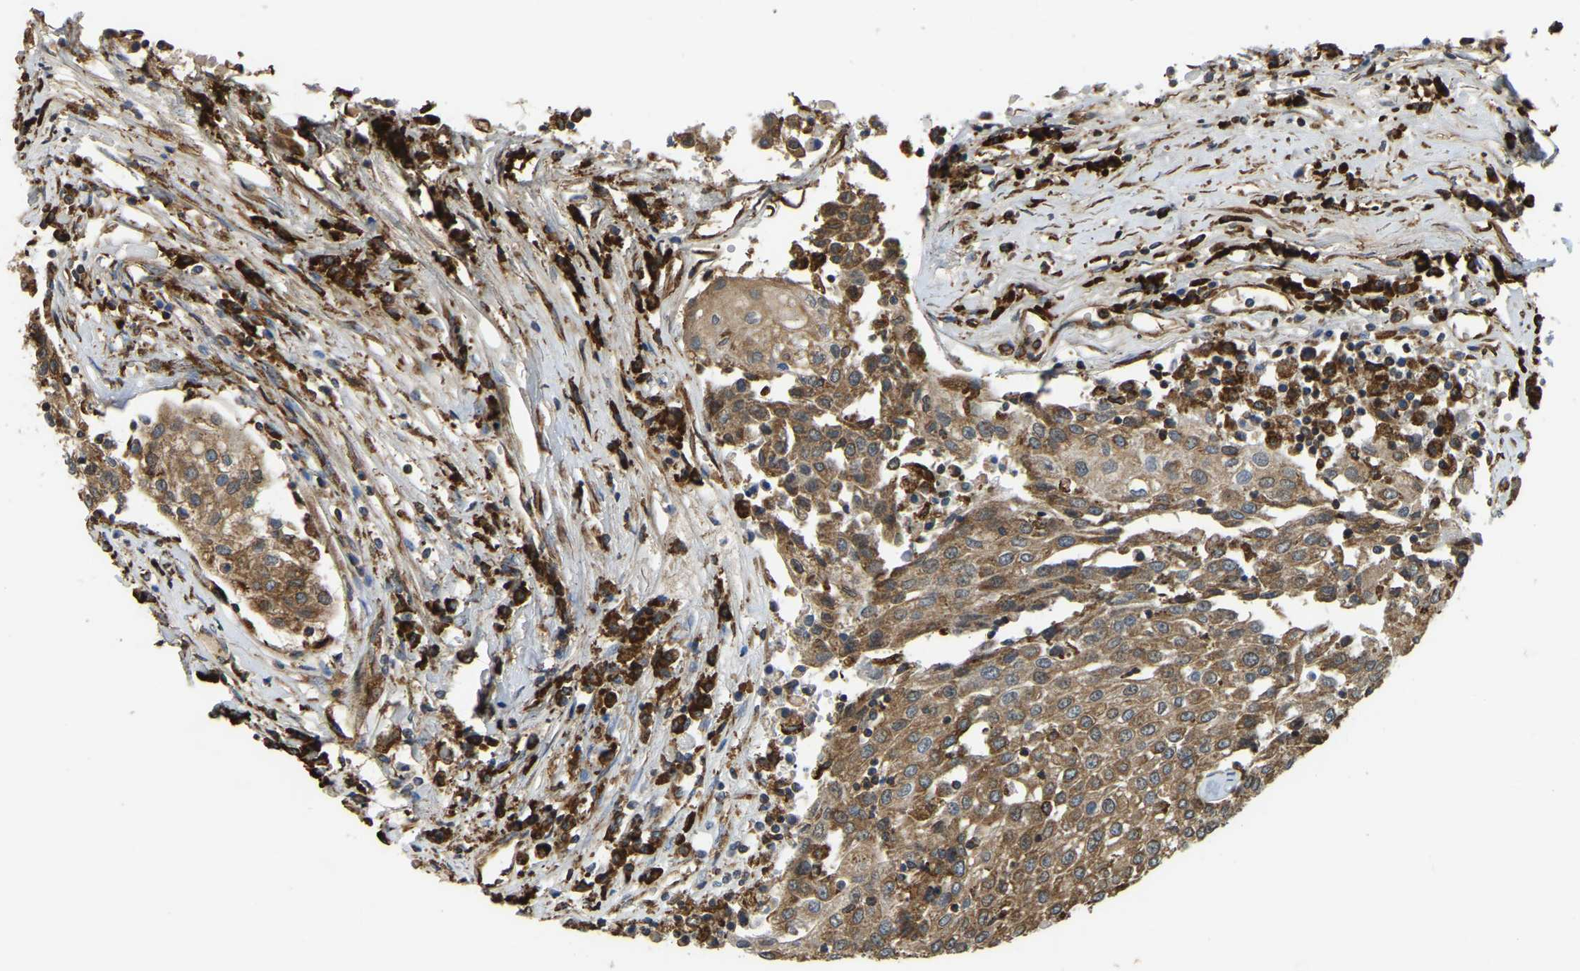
{"staining": {"intensity": "moderate", "quantity": ">75%", "location": "cytoplasmic/membranous"}, "tissue": "urothelial cancer", "cell_type": "Tumor cells", "image_type": "cancer", "snomed": [{"axis": "morphology", "description": "Urothelial carcinoma, High grade"}, {"axis": "topography", "description": "Urinary bladder"}], "caption": "Immunohistochemical staining of human high-grade urothelial carcinoma exhibits medium levels of moderate cytoplasmic/membranous protein expression in about >75% of tumor cells.", "gene": "RNF115", "patient": {"sex": "female", "age": 85}}